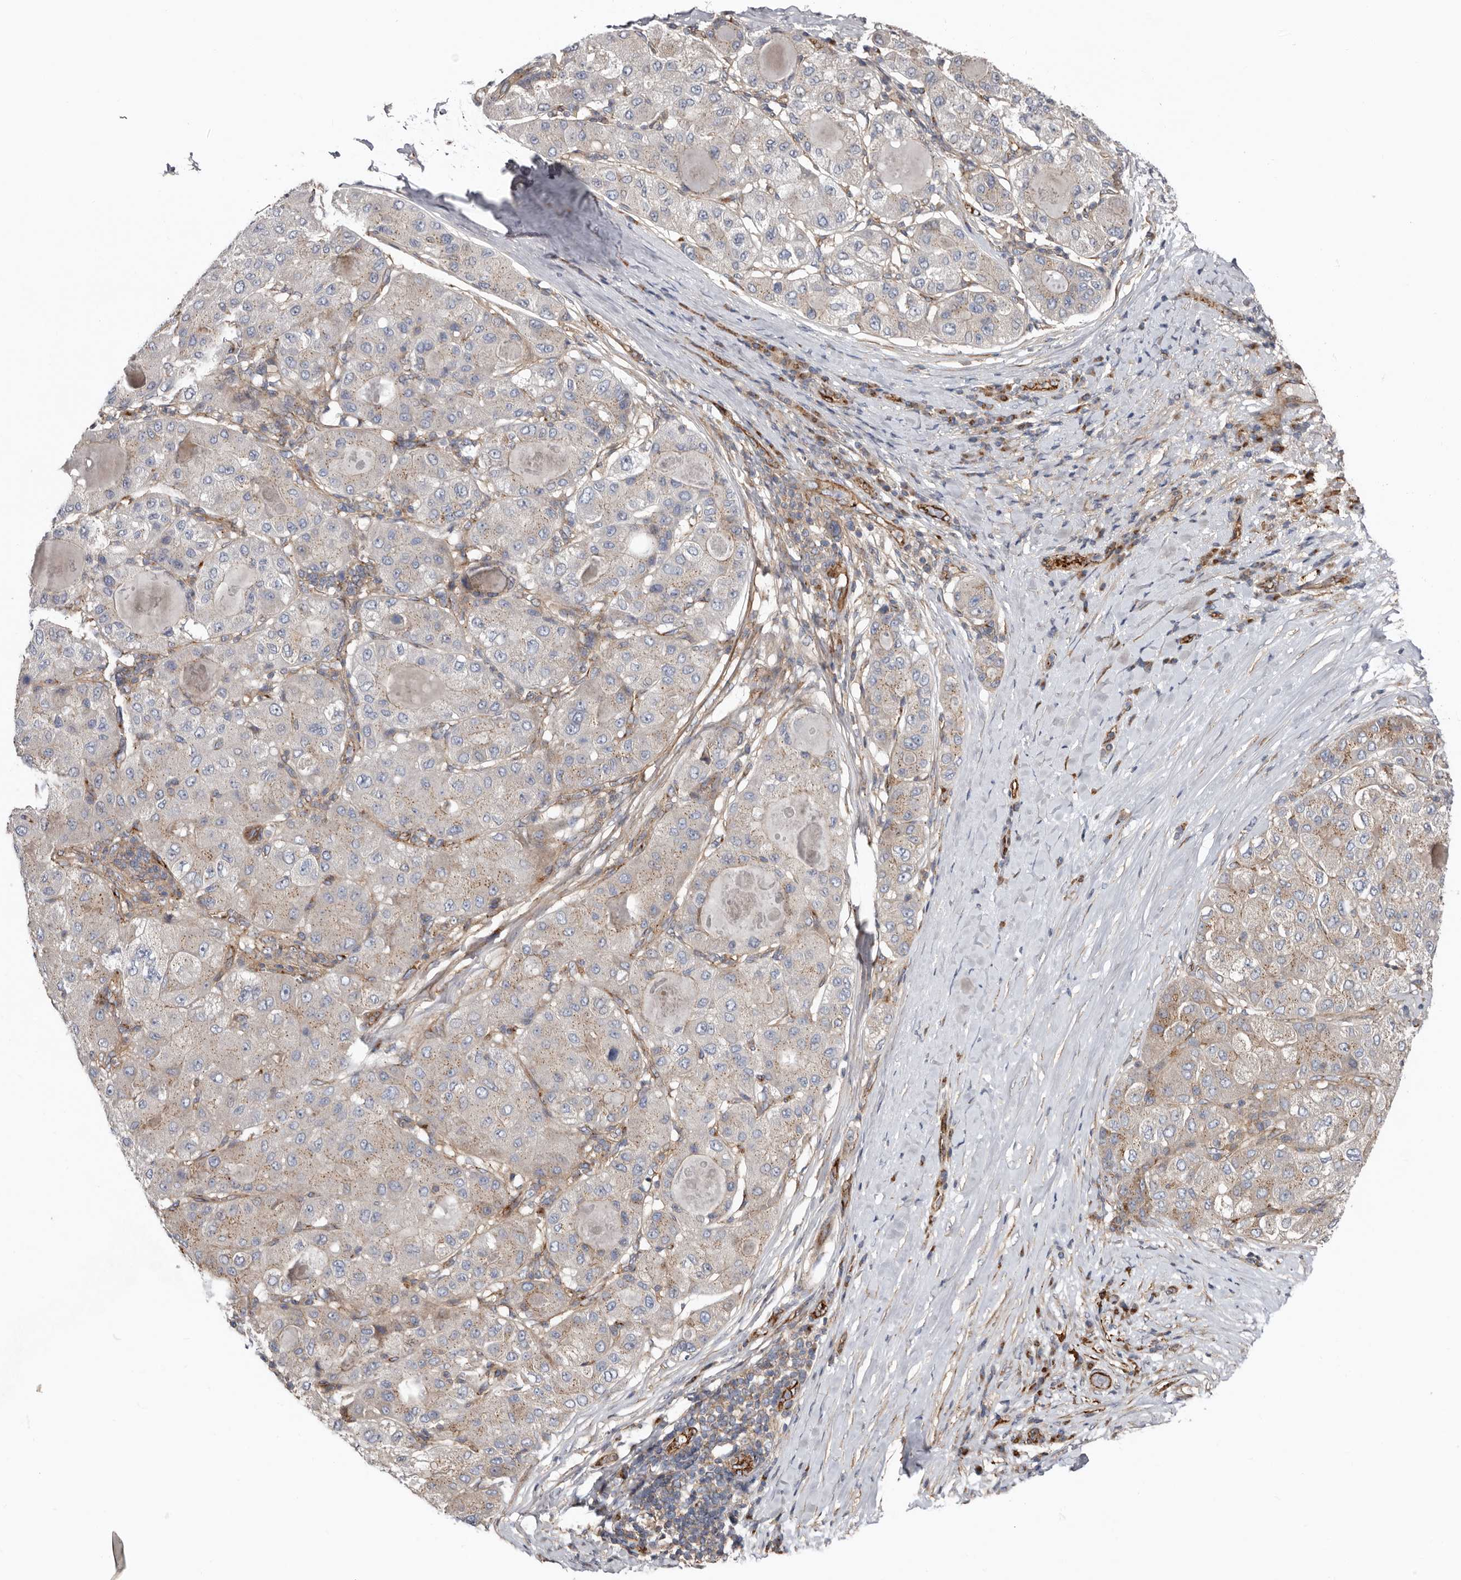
{"staining": {"intensity": "weak", "quantity": "25%-75%", "location": "cytoplasmic/membranous"}, "tissue": "liver cancer", "cell_type": "Tumor cells", "image_type": "cancer", "snomed": [{"axis": "morphology", "description": "Carcinoma, Hepatocellular, NOS"}, {"axis": "topography", "description": "Liver"}], "caption": "About 25%-75% of tumor cells in hepatocellular carcinoma (liver) reveal weak cytoplasmic/membranous protein staining as visualized by brown immunohistochemical staining.", "gene": "LUZP1", "patient": {"sex": "male", "age": 80}}